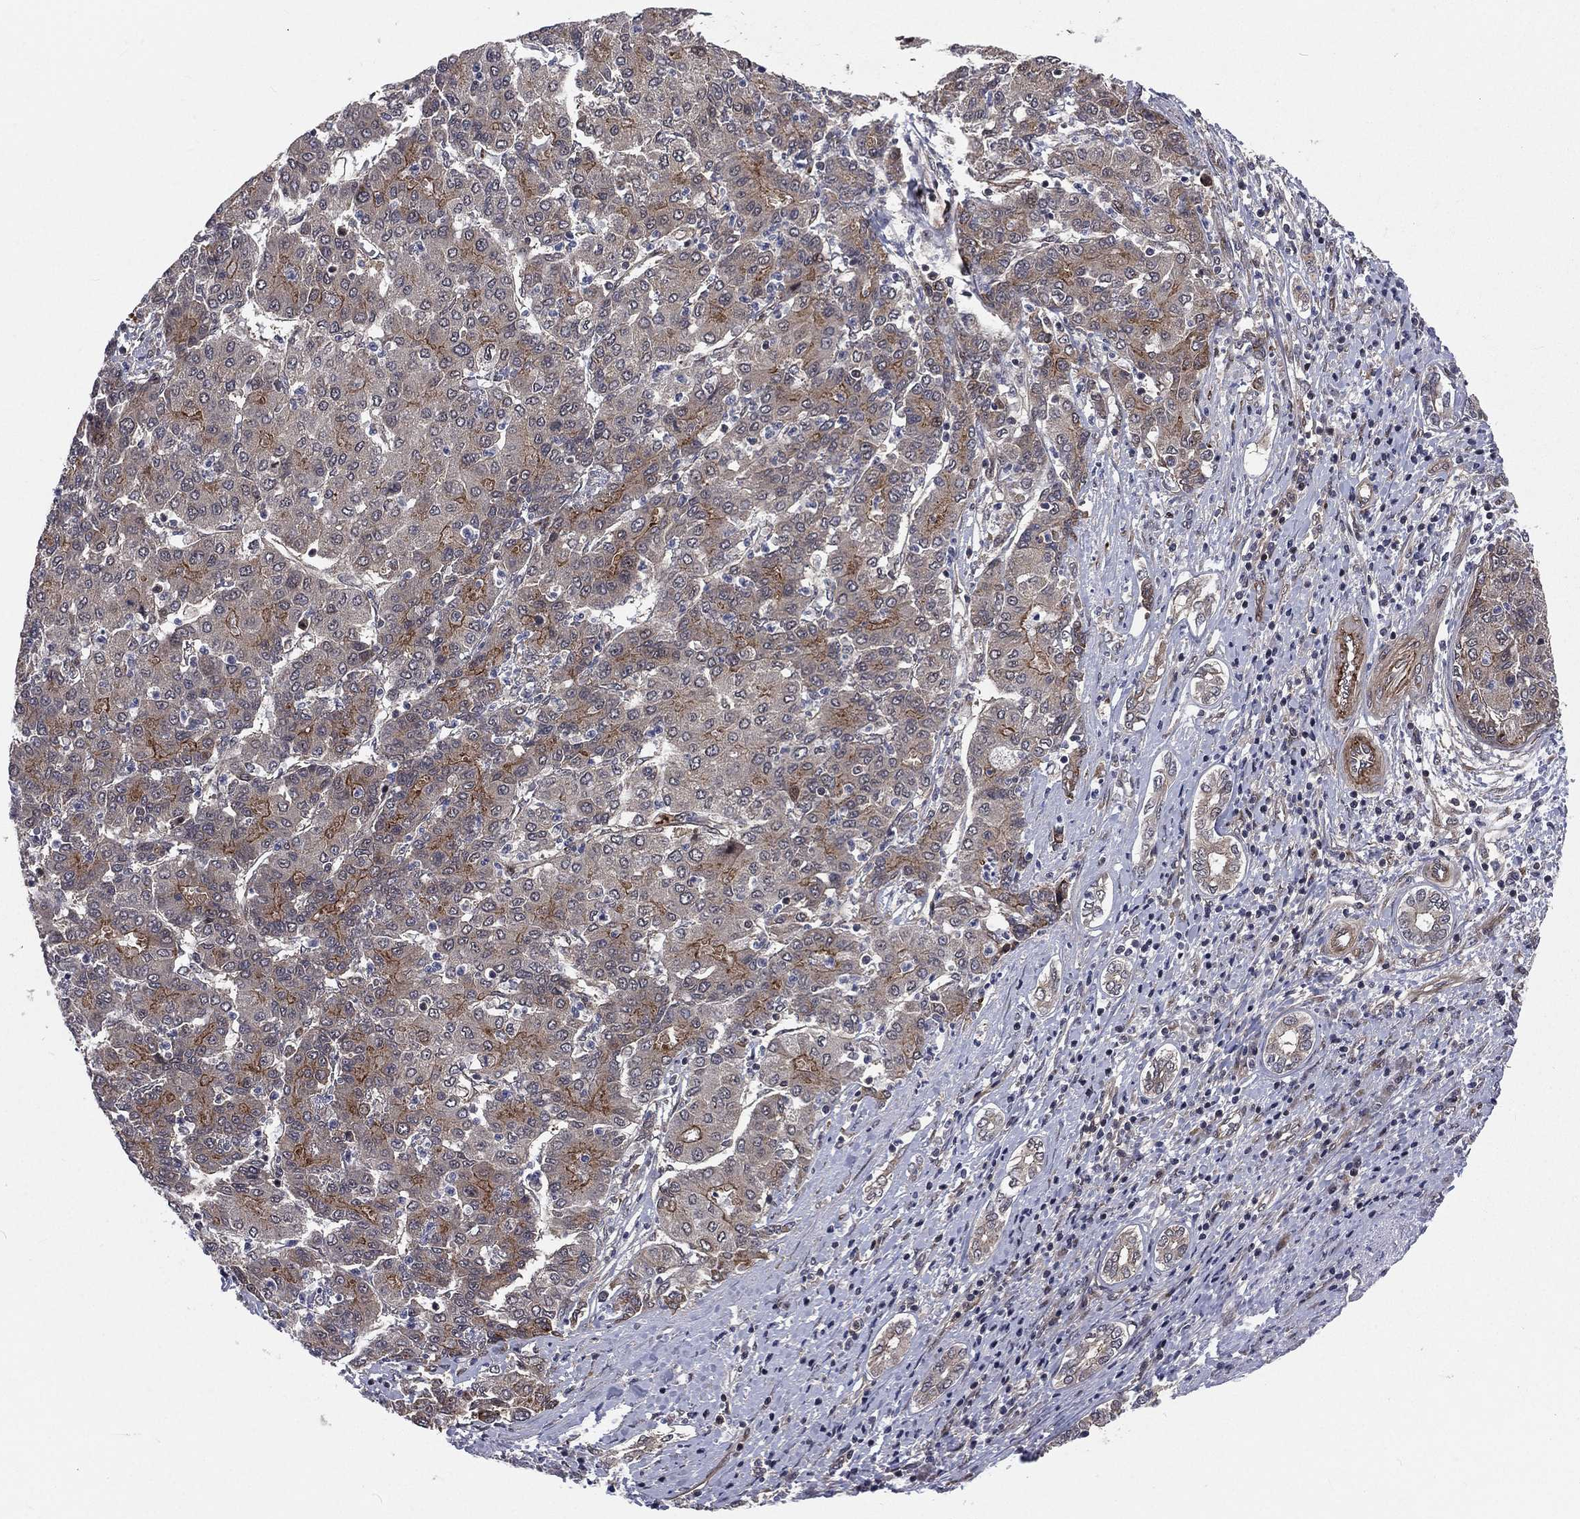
{"staining": {"intensity": "moderate", "quantity": "<25%", "location": "cytoplasmic/membranous"}, "tissue": "liver cancer", "cell_type": "Tumor cells", "image_type": "cancer", "snomed": [{"axis": "morphology", "description": "Carcinoma, Hepatocellular, NOS"}, {"axis": "topography", "description": "Liver"}], "caption": "Human liver cancer (hepatocellular carcinoma) stained with a protein marker shows moderate staining in tumor cells.", "gene": "ARL3", "patient": {"sex": "male", "age": 65}}